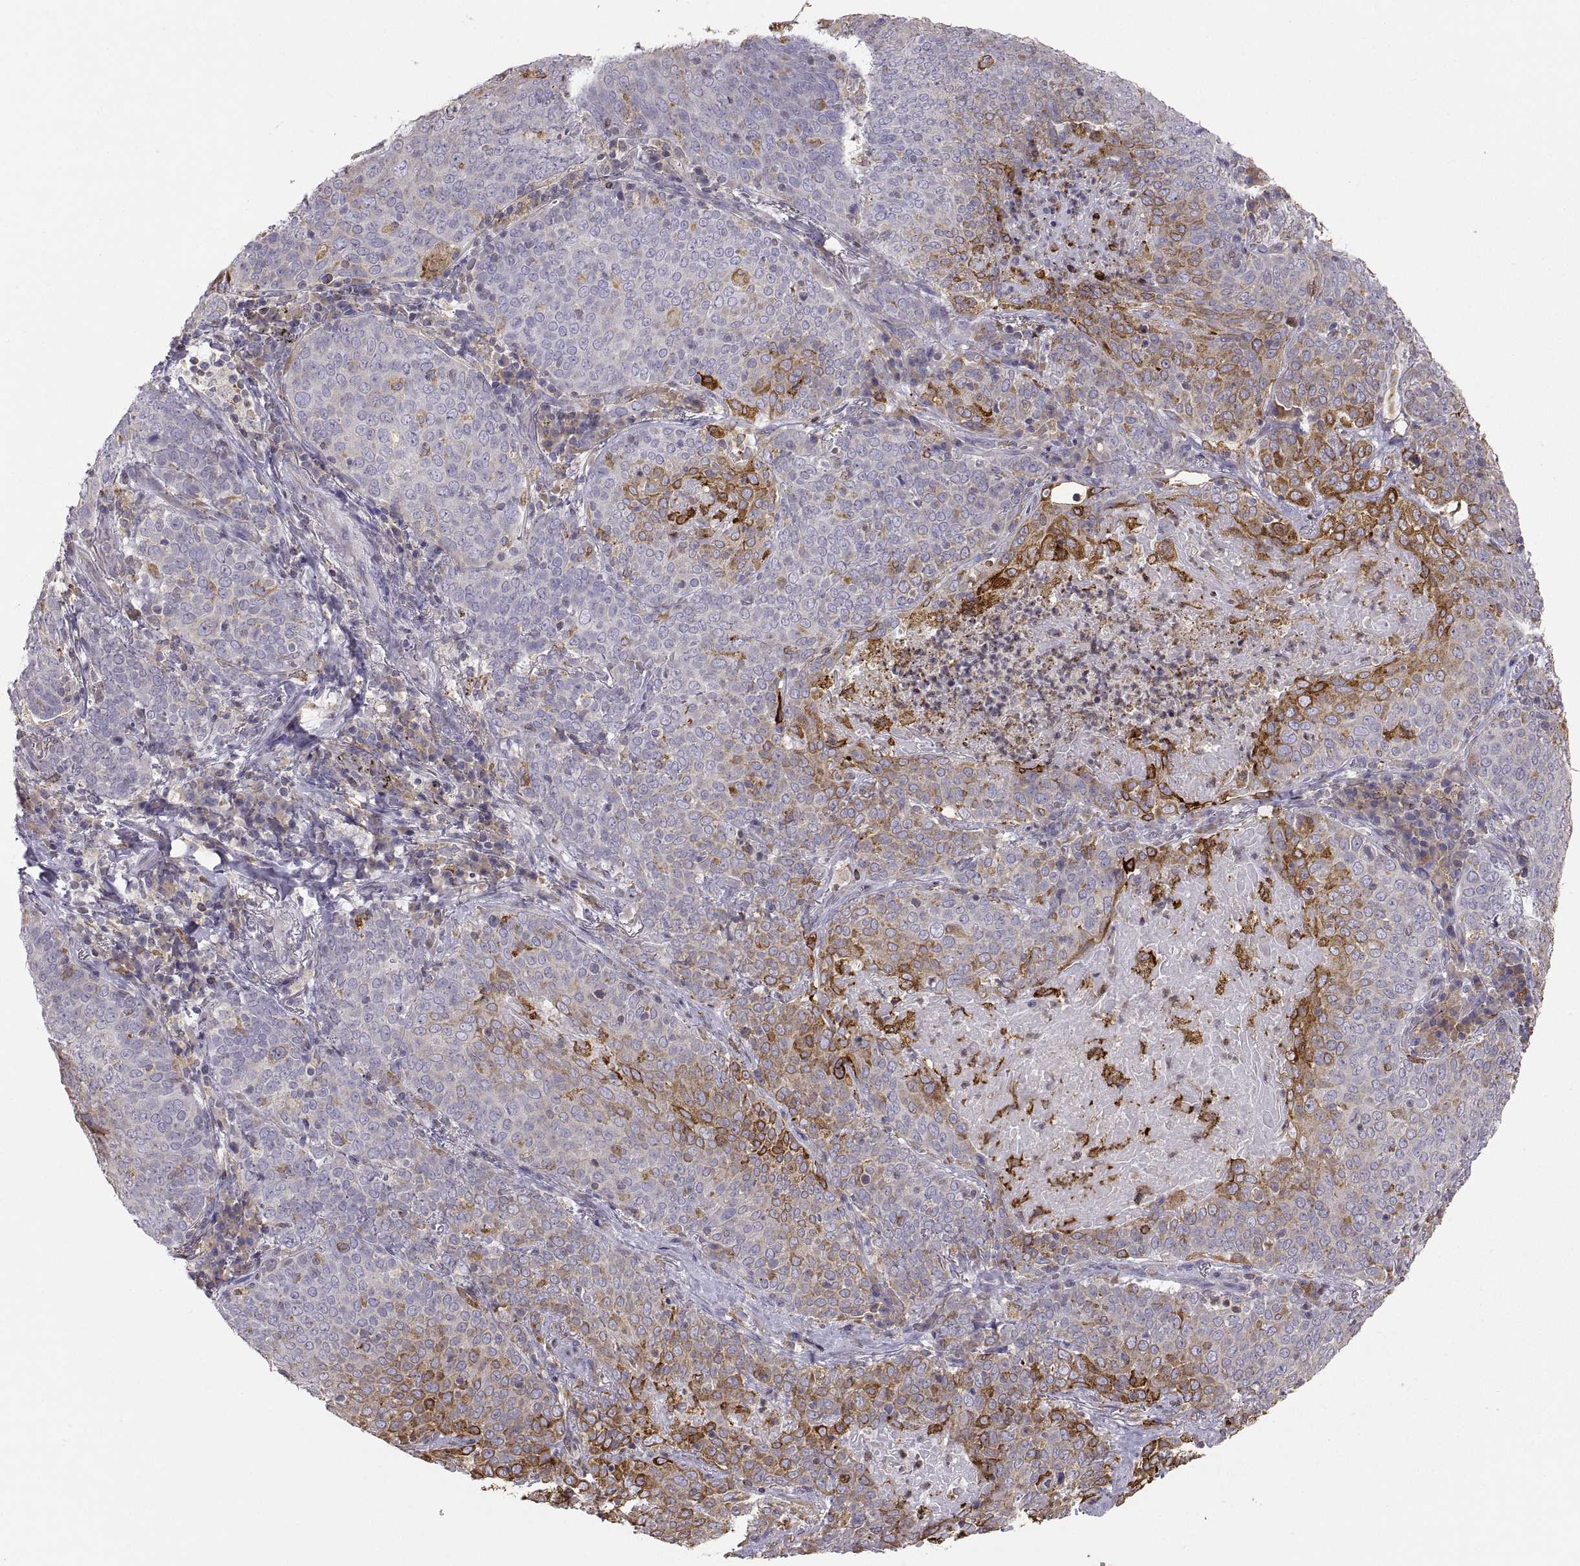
{"staining": {"intensity": "strong", "quantity": "<25%", "location": "cytoplasmic/membranous"}, "tissue": "lung cancer", "cell_type": "Tumor cells", "image_type": "cancer", "snomed": [{"axis": "morphology", "description": "Squamous cell carcinoma, NOS"}, {"axis": "topography", "description": "Lung"}], "caption": "High-magnification brightfield microscopy of squamous cell carcinoma (lung) stained with DAB (3,3'-diaminobenzidine) (brown) and counterstained with hematoxylin (blue). tumor cells exhibit strong cytoplasmic/membranous expression is appreciated in about<25% of cells.", "gene": "ERO1A", "patient": {"sex": "male", "age": 82}}